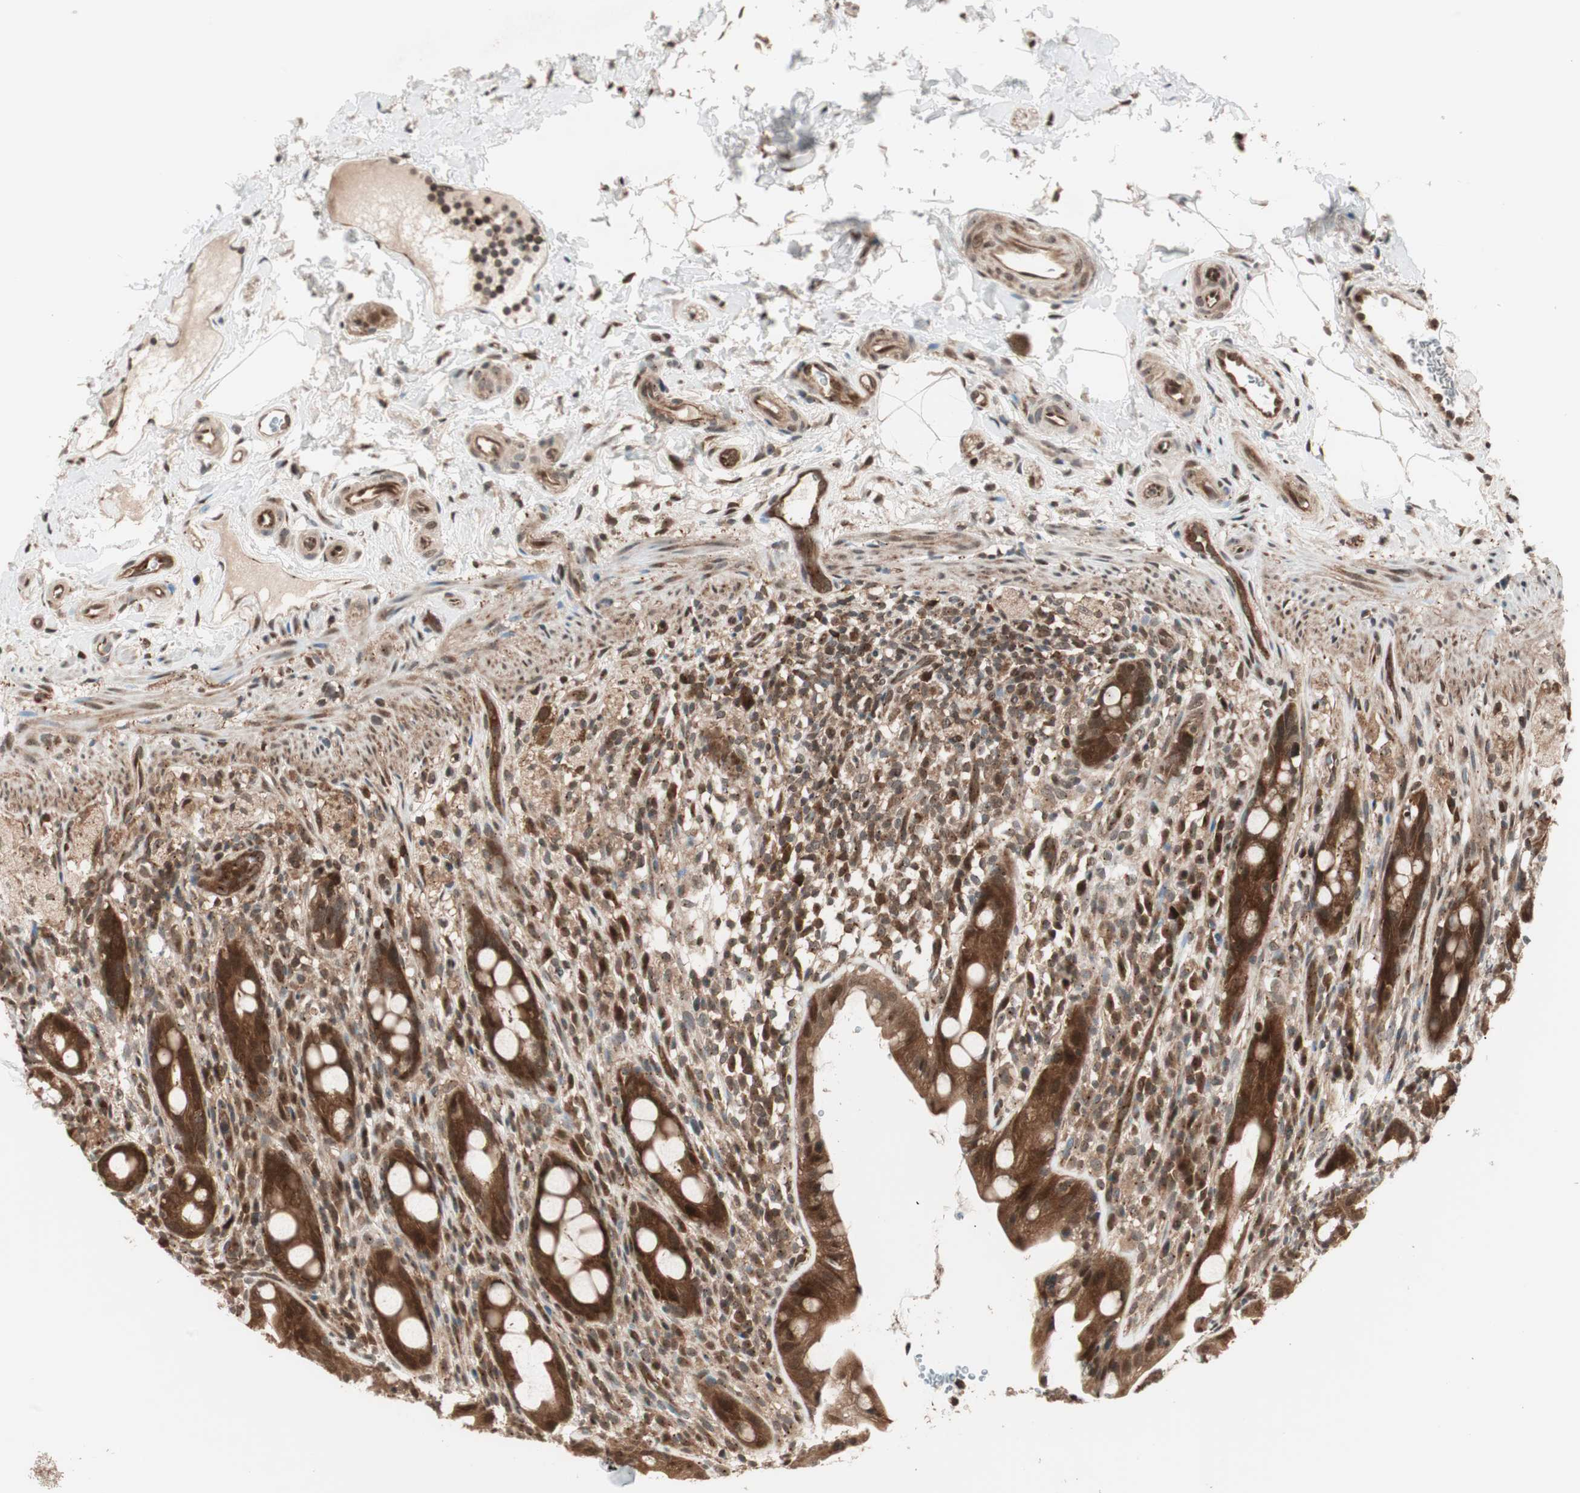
{"staining": {"intensity": "strong", "quantity": ">75%", "location": "cytoplasmic/membranous,nuclear"}, "tissue": "rectum", "cell_type": "Glandular cells", "image_type": "normal", "snomed": [{"axis": "morphology", "description": "Normal tissue, NOS"}, {"axis": "topography", "description": "Rectum"}], "caption": "Human rectum stained with a brown dye demonstrates strong cytoplasmic/membranous,nuclear positive positivity in about >75% of glandular cells.", "gene": "PRKG2", "patient": {"sex": "male", "age": 44}}